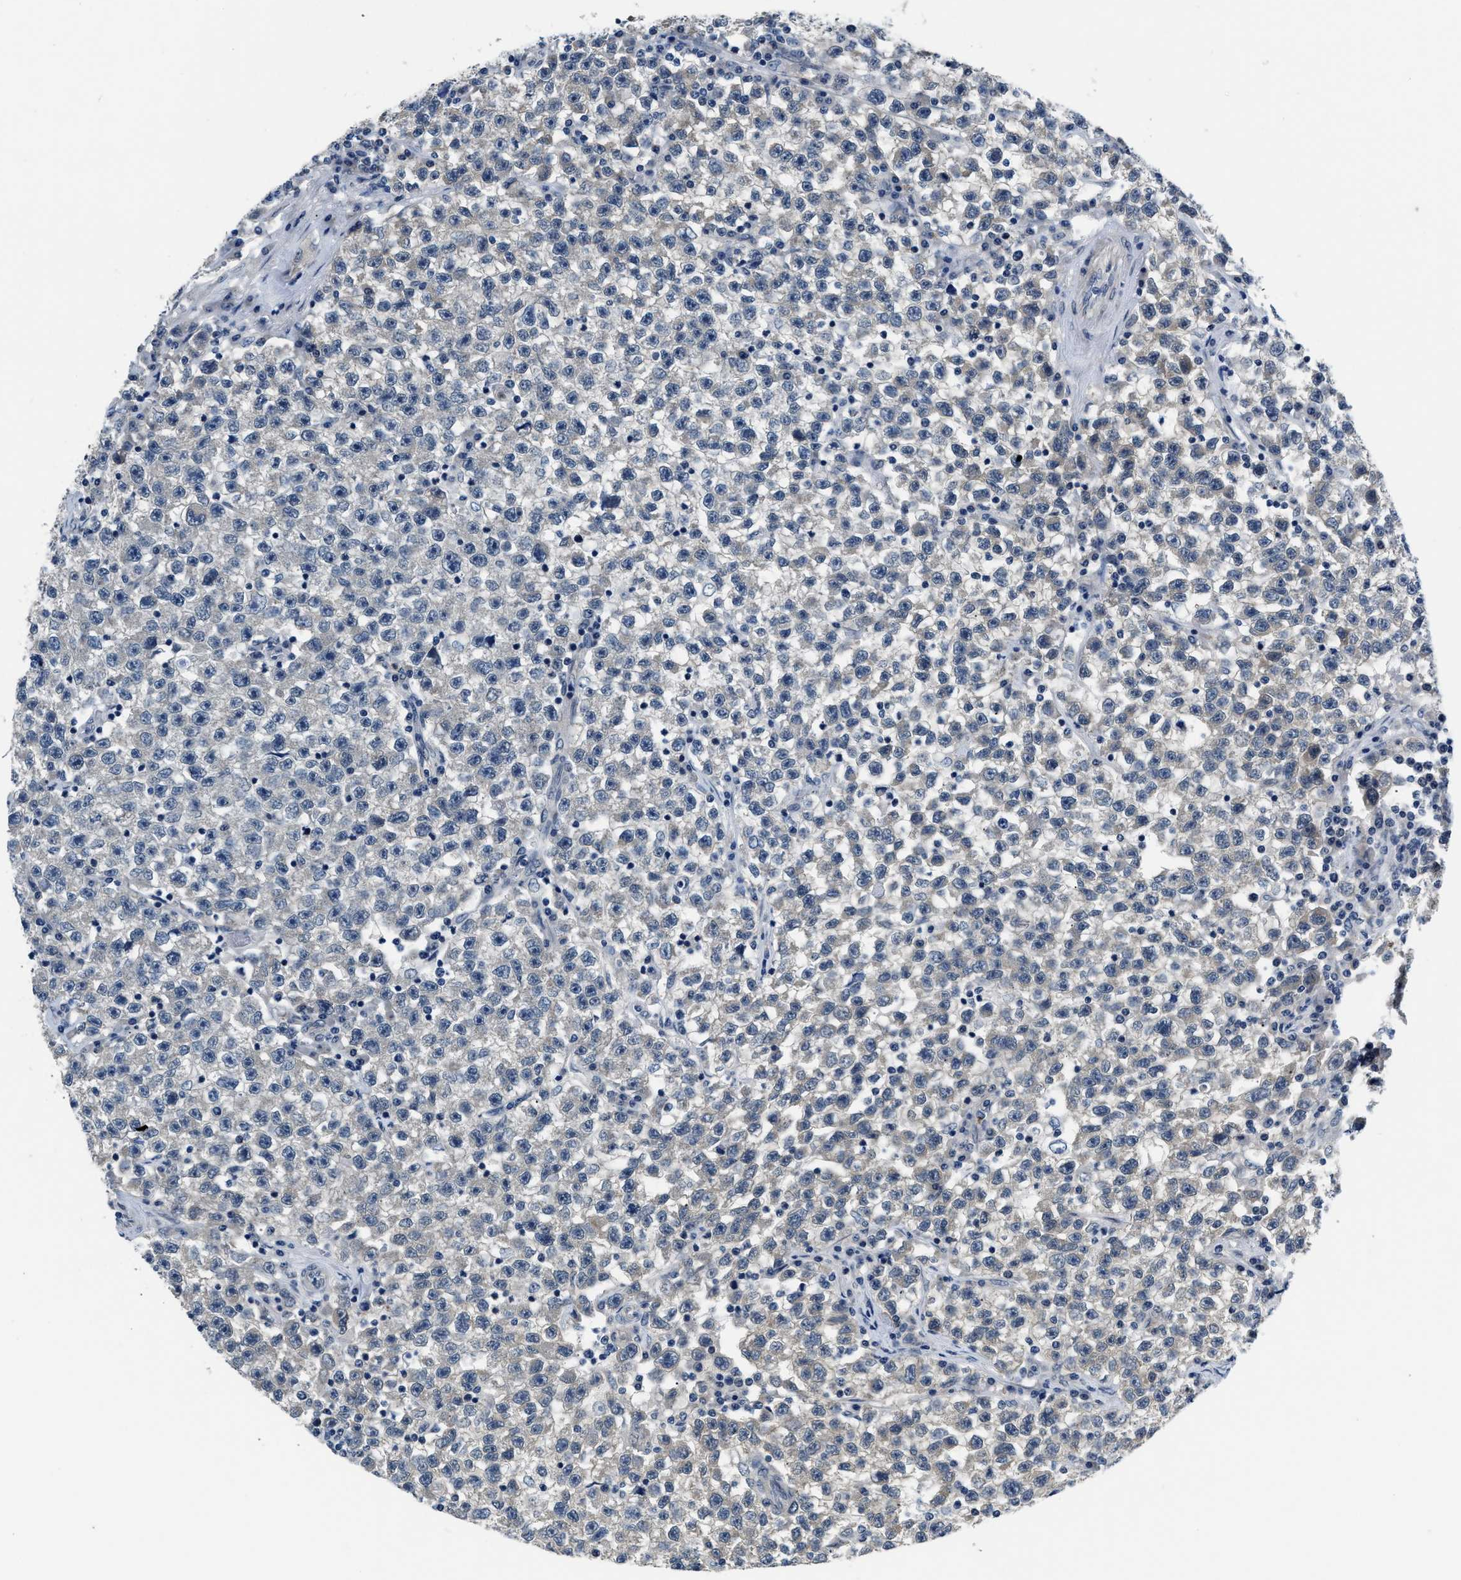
{"staining": {"intensity": "negative", "quantity": "none", "location": "none"}, "tissue": "testis cancer", "cell_type": "Tumor cells", "image_type": "cancer", "snomed": [{"axis": "morphology", "description": "Seminoma, NOS"}, {"axis": "topography", "description": "Testis"}], "caption": "The IHC image has no significant staining in tumor cells of testis seminoma tissue. (Stains: DAB immunohistochemistry with hematoxylin counter stain, Microscopy: brightfield microscopy at high magnification).", "gene": "SMAD4", "patient": {"sex": "male", "age": 22}}